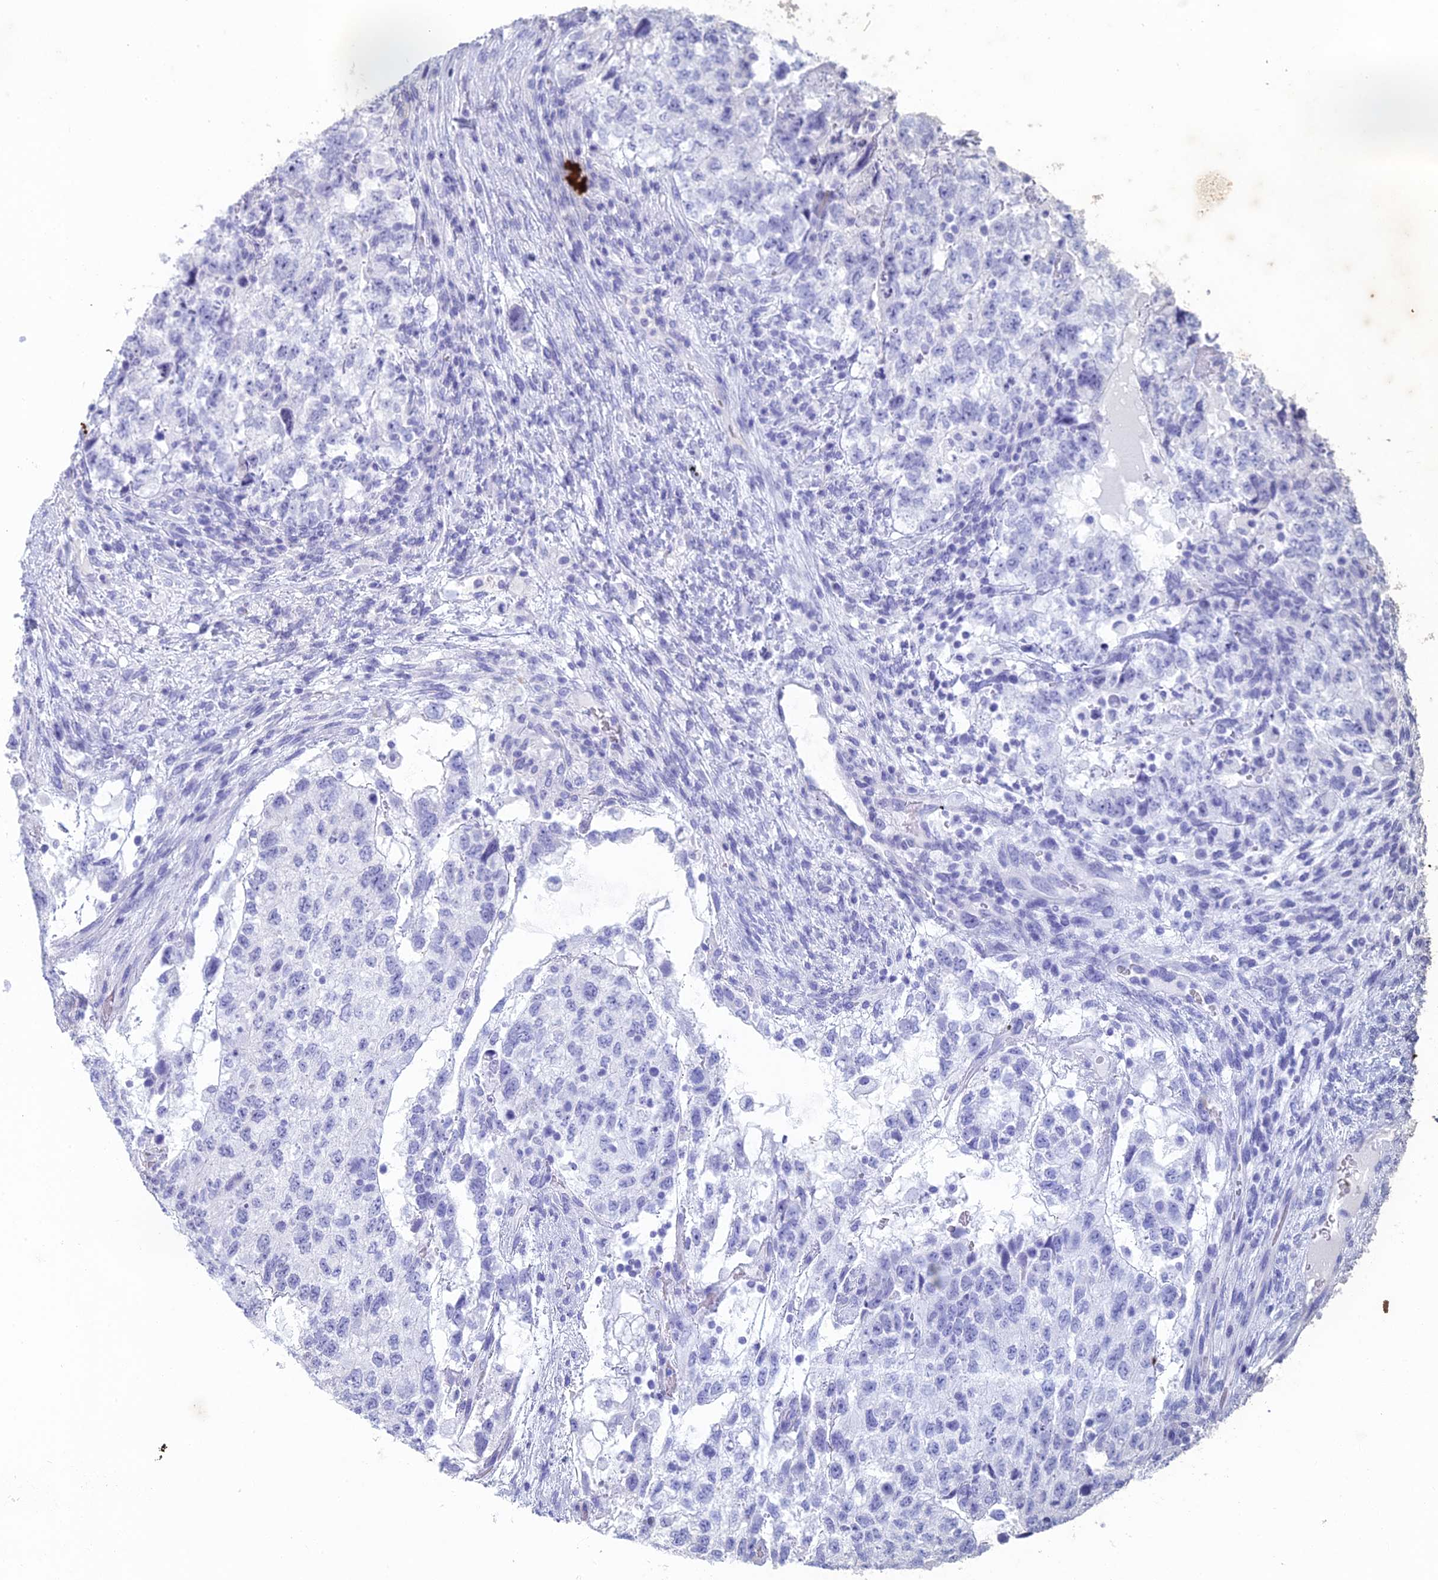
{"staining": {"intensity": "negative", "quantity": "none", "location": "none"}, "tissue": "testis cancer", "cell_type": "Tumor cells", "image_type": "cancer", "snomed": [{"axis": "morphology", "description": "Normal tissue, NOS"}, {"axis": "morphology", "description": "Carcinoma, Embryonal, NOS"}, {"axis": "topography", "description": "Testis"}], "caption": "IHC photomicrograph of neoplastic tissue: testis cancer stained with DAB (3,3'-diaminobenzidine) displays no significant protein staining in tumor cells.", "gene": "FERD3L", "patient": {"sex": "male", "age": 36}}